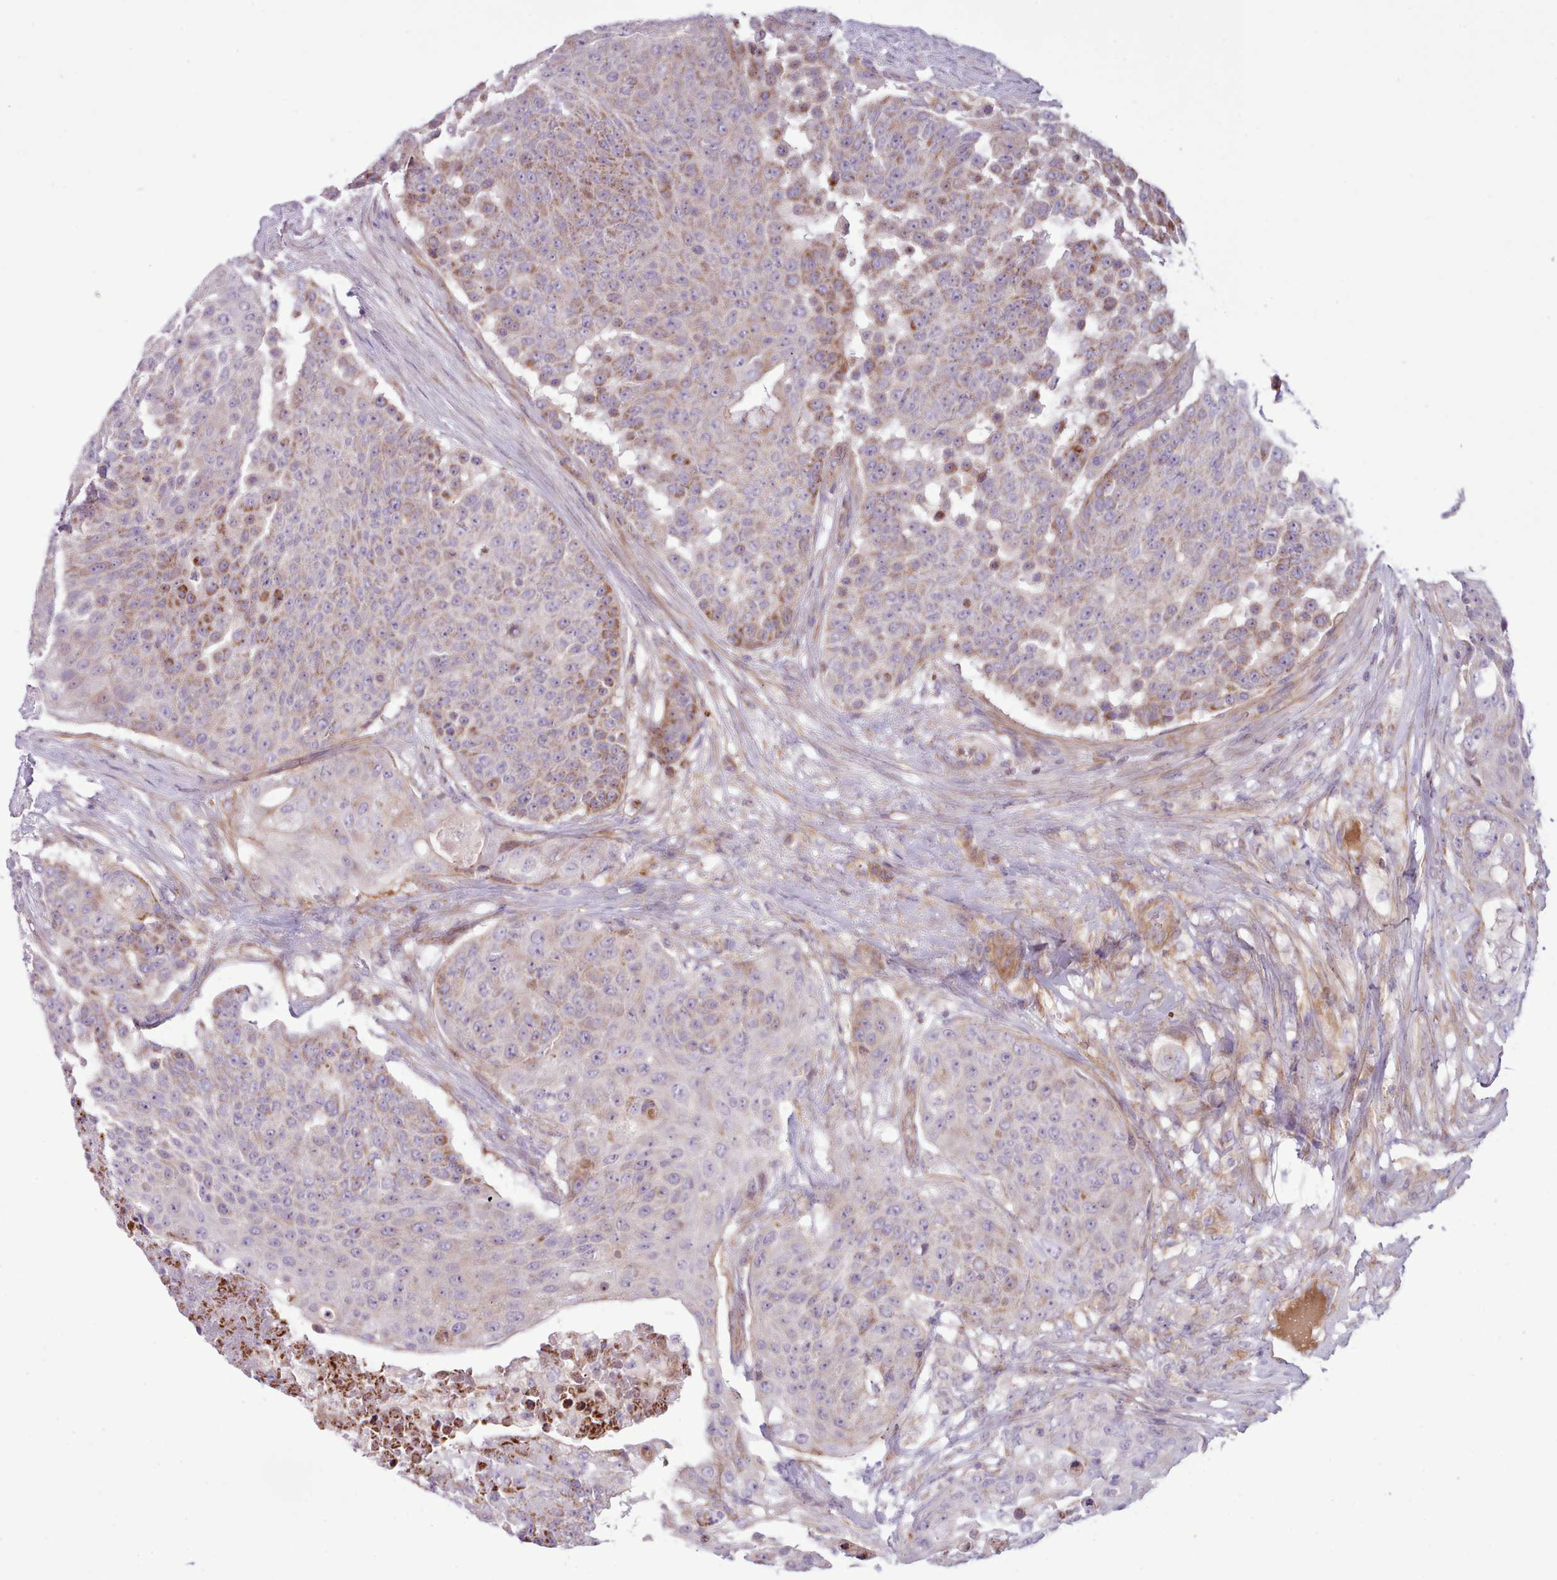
{"staining": {"intensity": "weak", "quantity": "<25%", "location": "cytoplasmic/membranous"}, "tissue": "urothelial cancer", "cell_type": "Tumor cells", "image_type": "cancer", "snomed": [{"axis": "morphology", "description": "Urothelial carcinoma, High grade"}, {"axis": "topography", "description": "Urinary bladder"}], "caption": "The histopathology image shows no significant expression in tumor cells of urothelial cancer.", "gene": "TENT4B", "patient": {"sex": "female", "age": 63}}